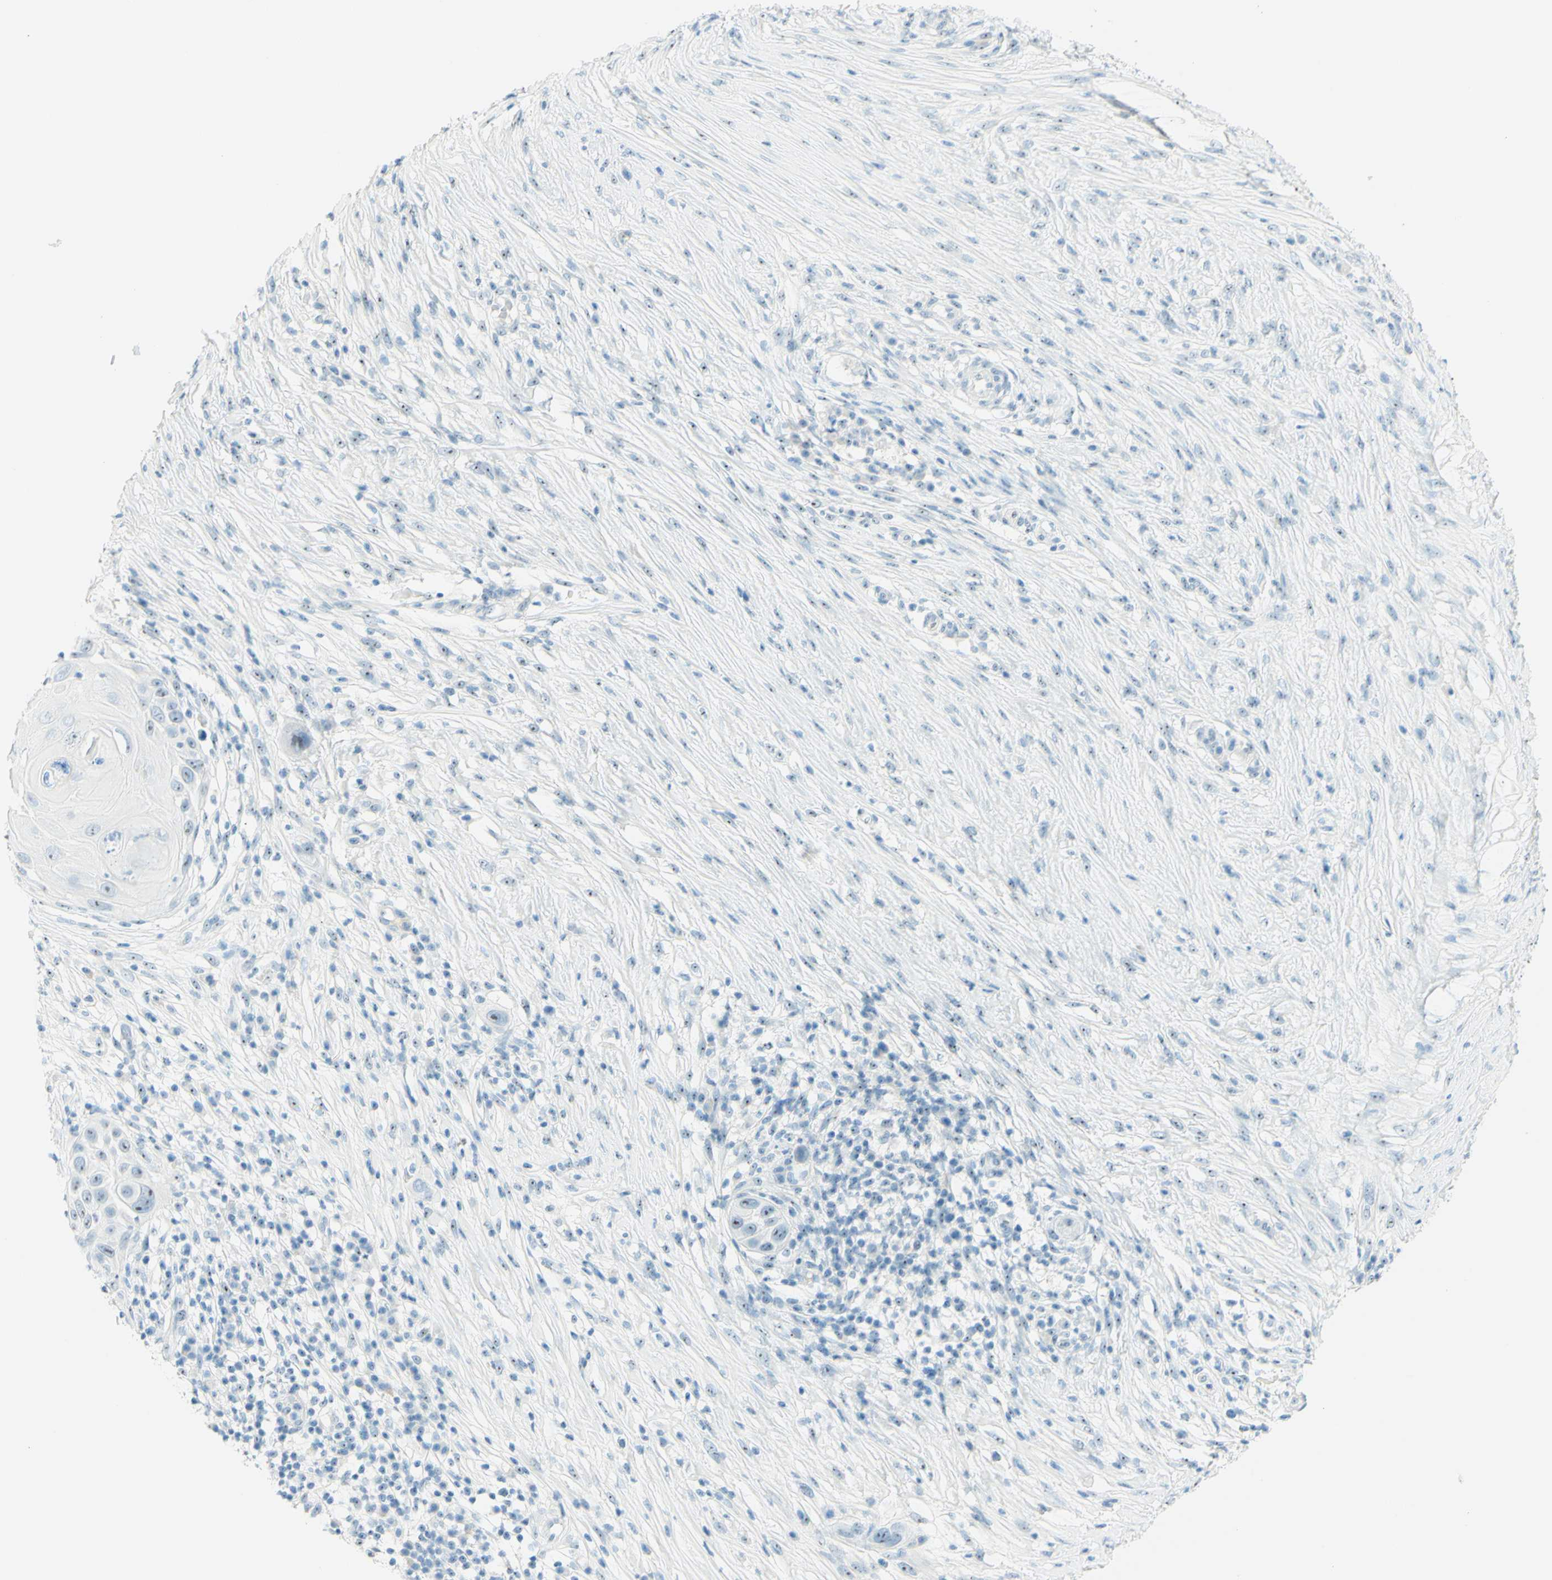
{"staining": {"intensity": "weak", "quantity": "25%-75%", "location": "nuclear"}, "tissue": "skin cancer", "cell_type": "Tumor cells", "image_type": "cancer", "snomed": [{"axis": "morphology", "description": "Squamous cell carcinoma, NOS"}, {"axis": "topography", "description": "Skin"}], "caption": "Squamous cell carcinoma (skin) stained for a protein reveals weak nuclear positivity in tumor cells. Immunohistochemistry (ihc) stains the protein in brown and the nuclei are stained blue.", "gene": "FMR1NB", "patient": {"sex": "female", "age": 44}}